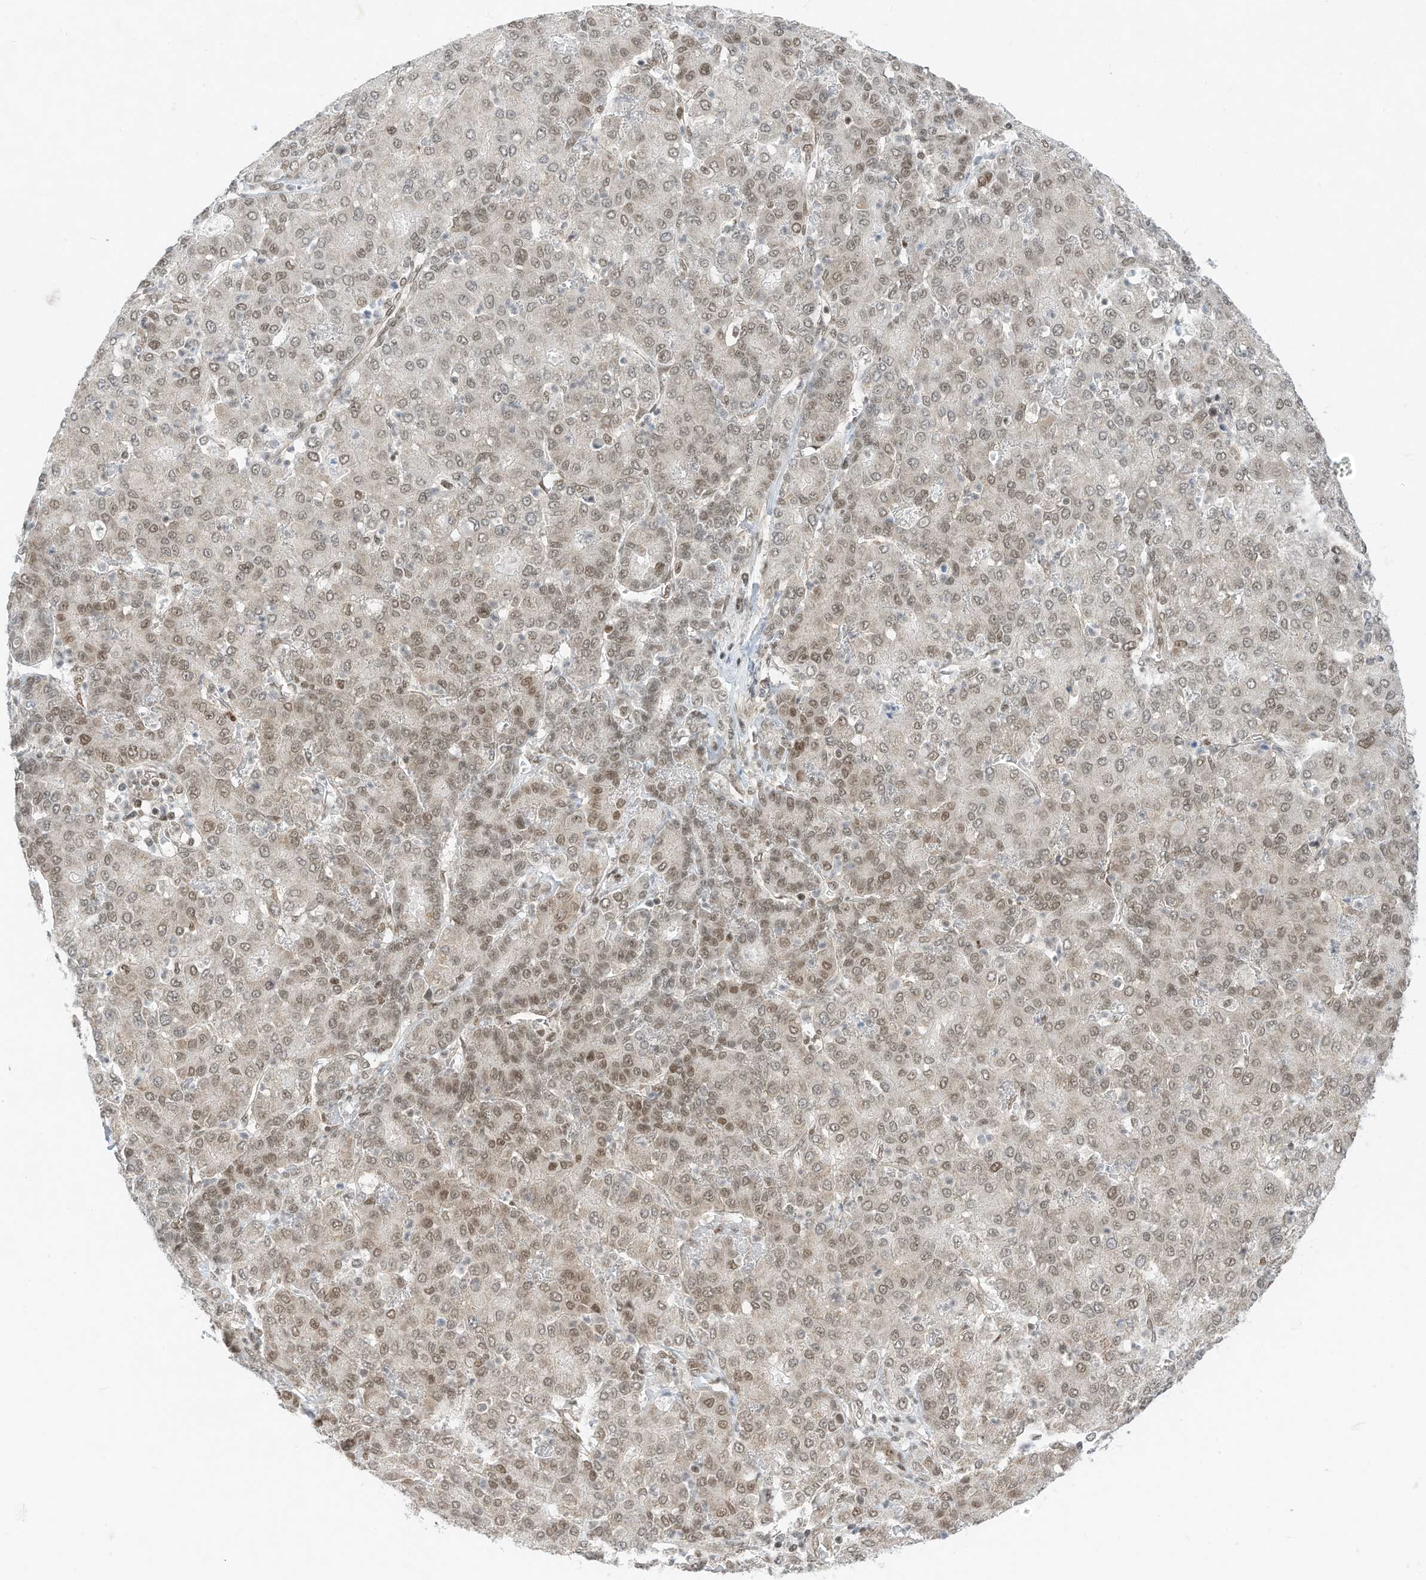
{"staining": {"intensity": "moderate", "quantity": "25%-75%", "location": "nuclear"}, "tissue": "liver cancer", "cell_type": "Tumor cells", "image_type": "cancer", "snomed": [{"axis": "morphology", "description": "Carcinoma, Hepatocellular, NOS"}, {"axis": "topography", "description": "Liver"}], "caption": "Human liver hepatocellular carcinoma stained with a protein marker reveals moderate staining in tumor cells.", "gene": "AURKAIP1", "patient": {"sex": "male", "age": 65}}